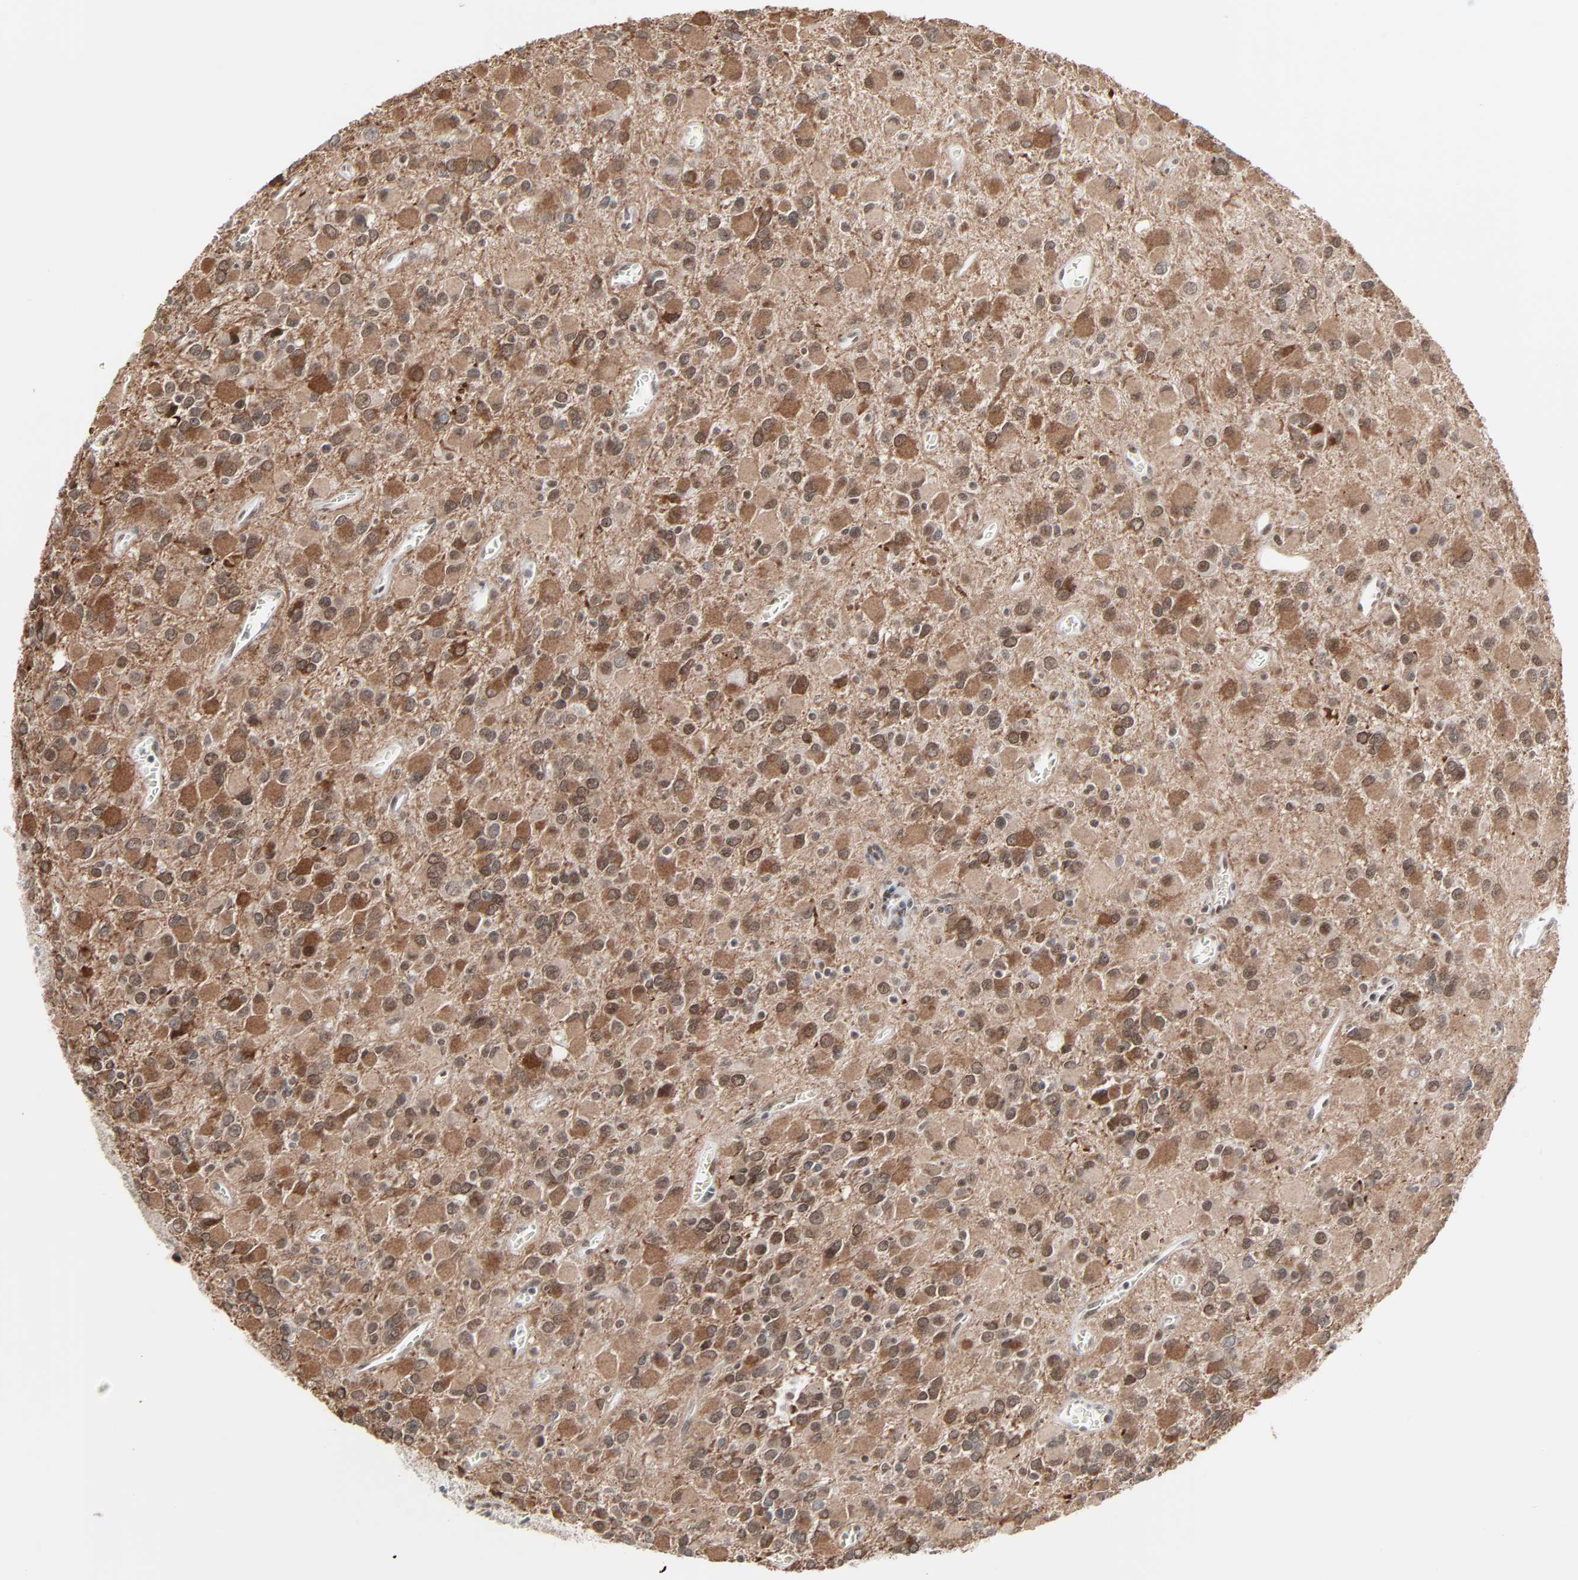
{"staining": {"intensity": "moderate", "quantity": ">75%", "location": "cytoplasmic/membranous,nuclear"}, "tissue": "glioma", "cell_type": "Tumor cells", "image_type": "cancer", "snomed": [{"axis": "morphology", "description": "Glioma, malignant, Low grade"}, {"axis": "topography", "description": "Brain"}], "caption": "Protein analysis of malignant glioma (low-grade) tissue reveals moderate cytoplasmic/membranous and nuclear staining in approximately >75% of tumor cells.", "gene": "FBXO28", "patient": {"sex": "male", "age": 42}}